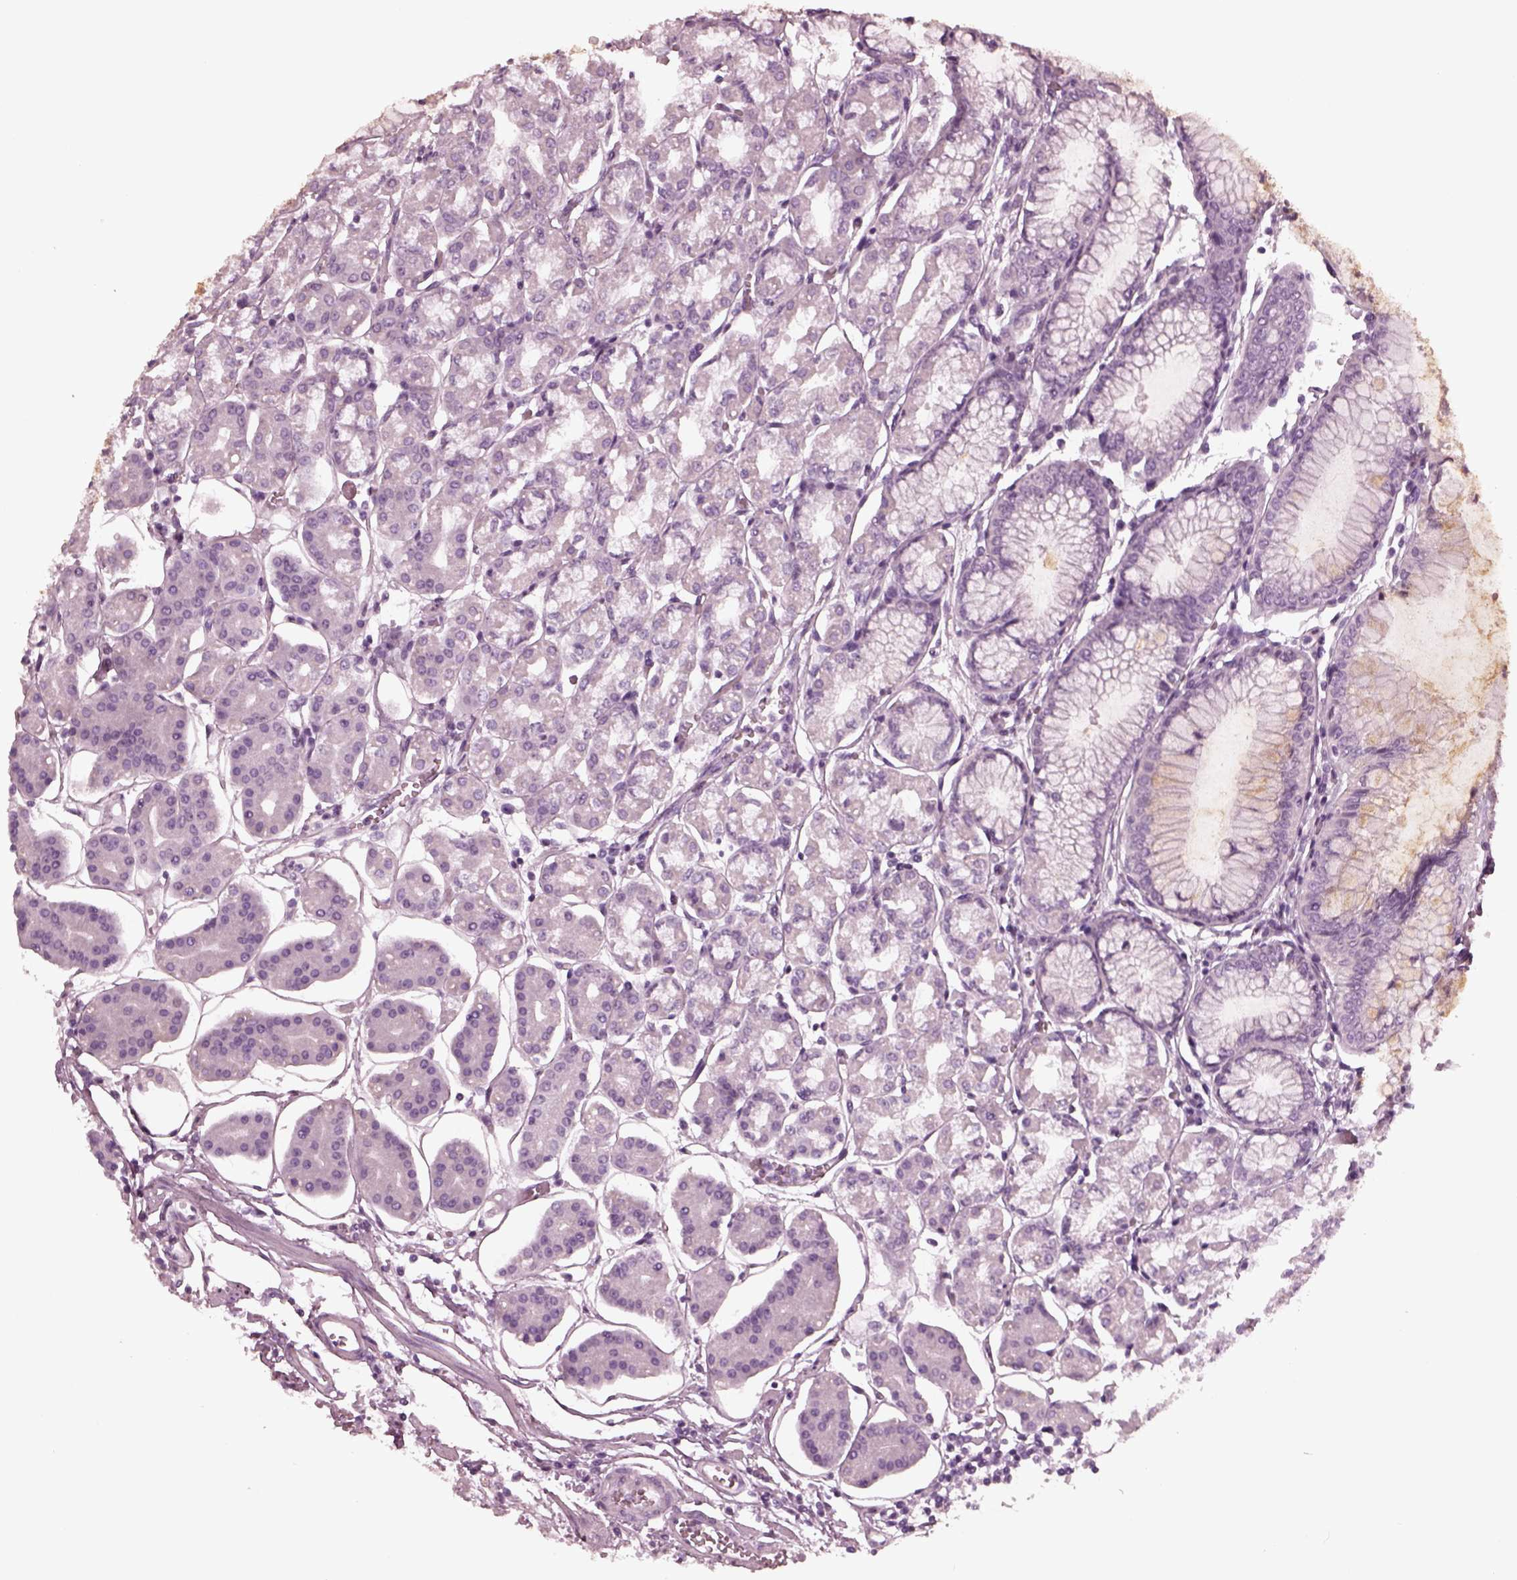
{"staining": {"intensity": "negative", "quantity": "none", "location": "none"}, "tissue": "stomach", "cell_type": "Glandular cells", "image_type": "normal", "snomed": [{"axis": "morphology", "description": "Normal tissue, NOS"}, {"axis": "topography", "description": "Skeletal muscle"}, {"axis": "topography", "description": "Stomach"}], "caption": "The image shows no significant expression in glandular cells of stomach. The staining is performed using DAB brown chromogen with nuclei counter-stained in using hematoxylin.", "gene": "GRM6", "patient": {"sex": "female", "age": 57}}